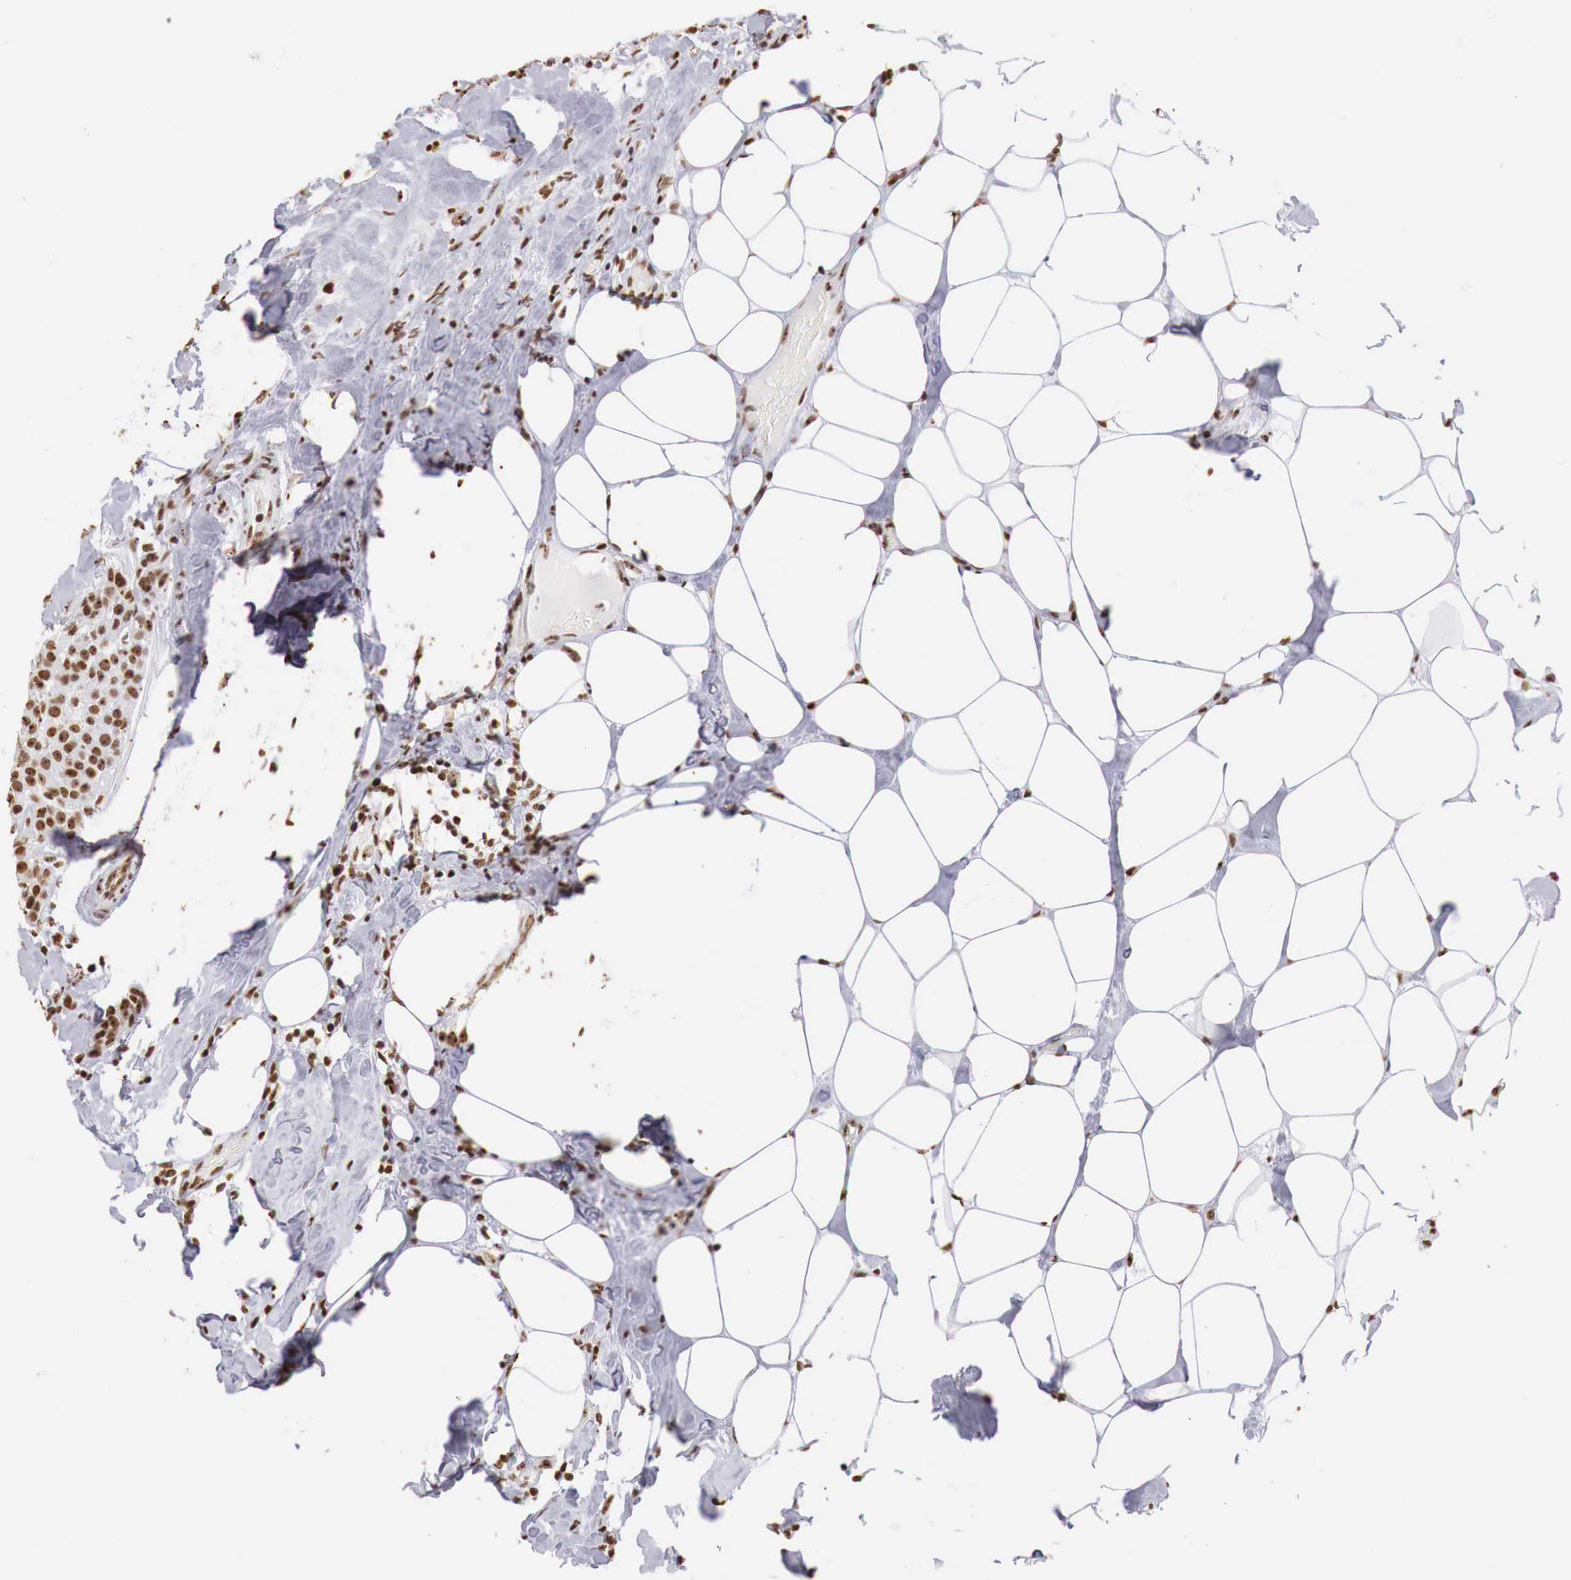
{"staining": {"intensity": "strong", "quantity": ">75%", "location": "nuclear"}, "tissue": "breast cancer", "cell_type": "Tumor cells", "image_type": "cancer", "snomed": [{"axis": "morphology", "description": "Duct carcinoma"}, {"axis": "topography", "description": "Breast"}], "caption": "This histopathology image exhibits breast cancer stained with IHC to label a protein in brown. The nuclear of tumor cells show strong positivity for the protein. Nuclei are counter-stained blue.", "gene": "DKC1", "patient": {"sex": "female", "age": 45}}